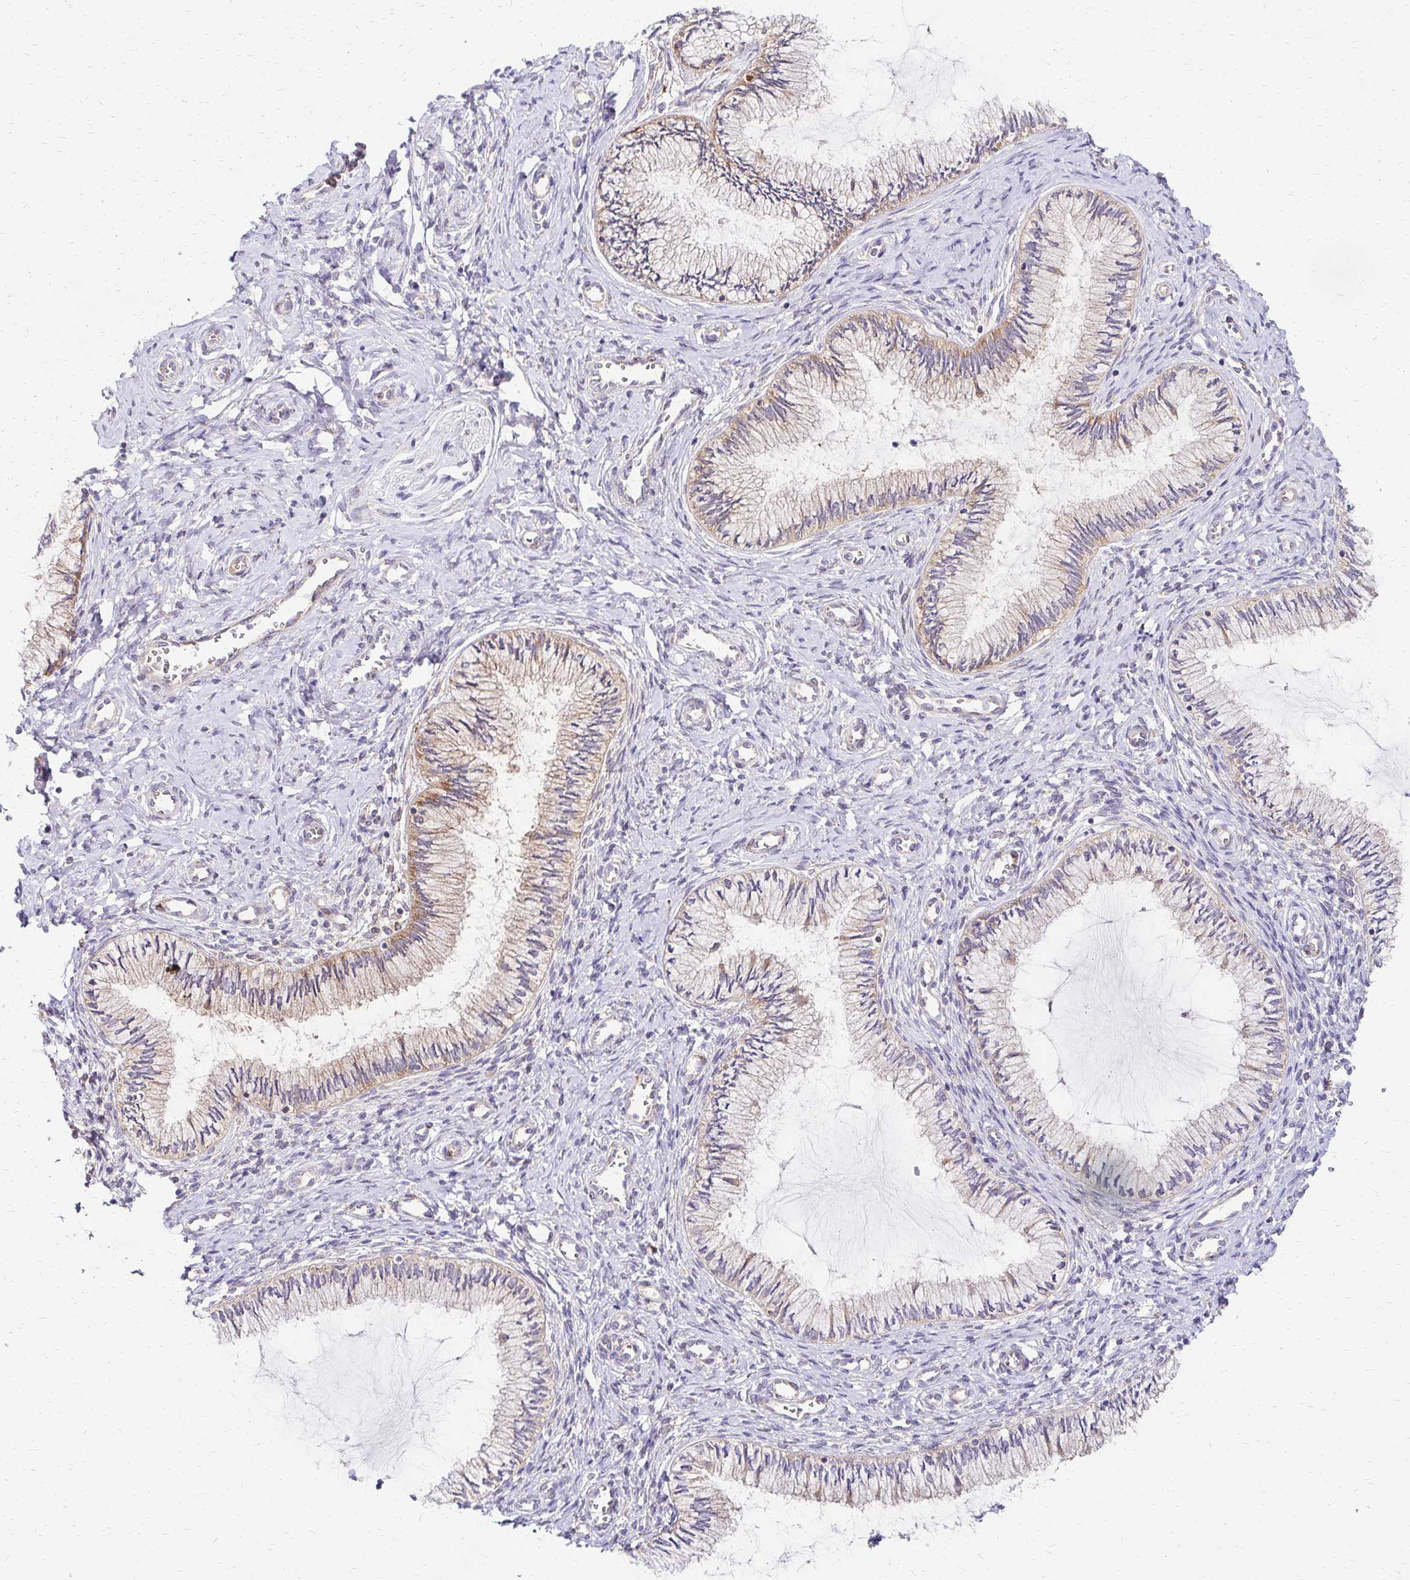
{"staining": {"intensity": "moderate", "quantity": "25%-75%", "location": "cytoplasmic/membranous"}, "tissue": "cervix", "cell_type": "Glandular cells", "image_type": "normal", "snomed": [{"axis": "morphology", "description": "Normal tissue, NOS"}, {"axis": "topography", "description": "Cervix"}], "caption": "Brown immunohistochemical staining in unremarkable cervix exhibits moderate cytoplasmic/membranous positivity in about 25%-75% of glandular cells.", "gene": "IDUA", "patient": {"sex": "female", "age": 24}}